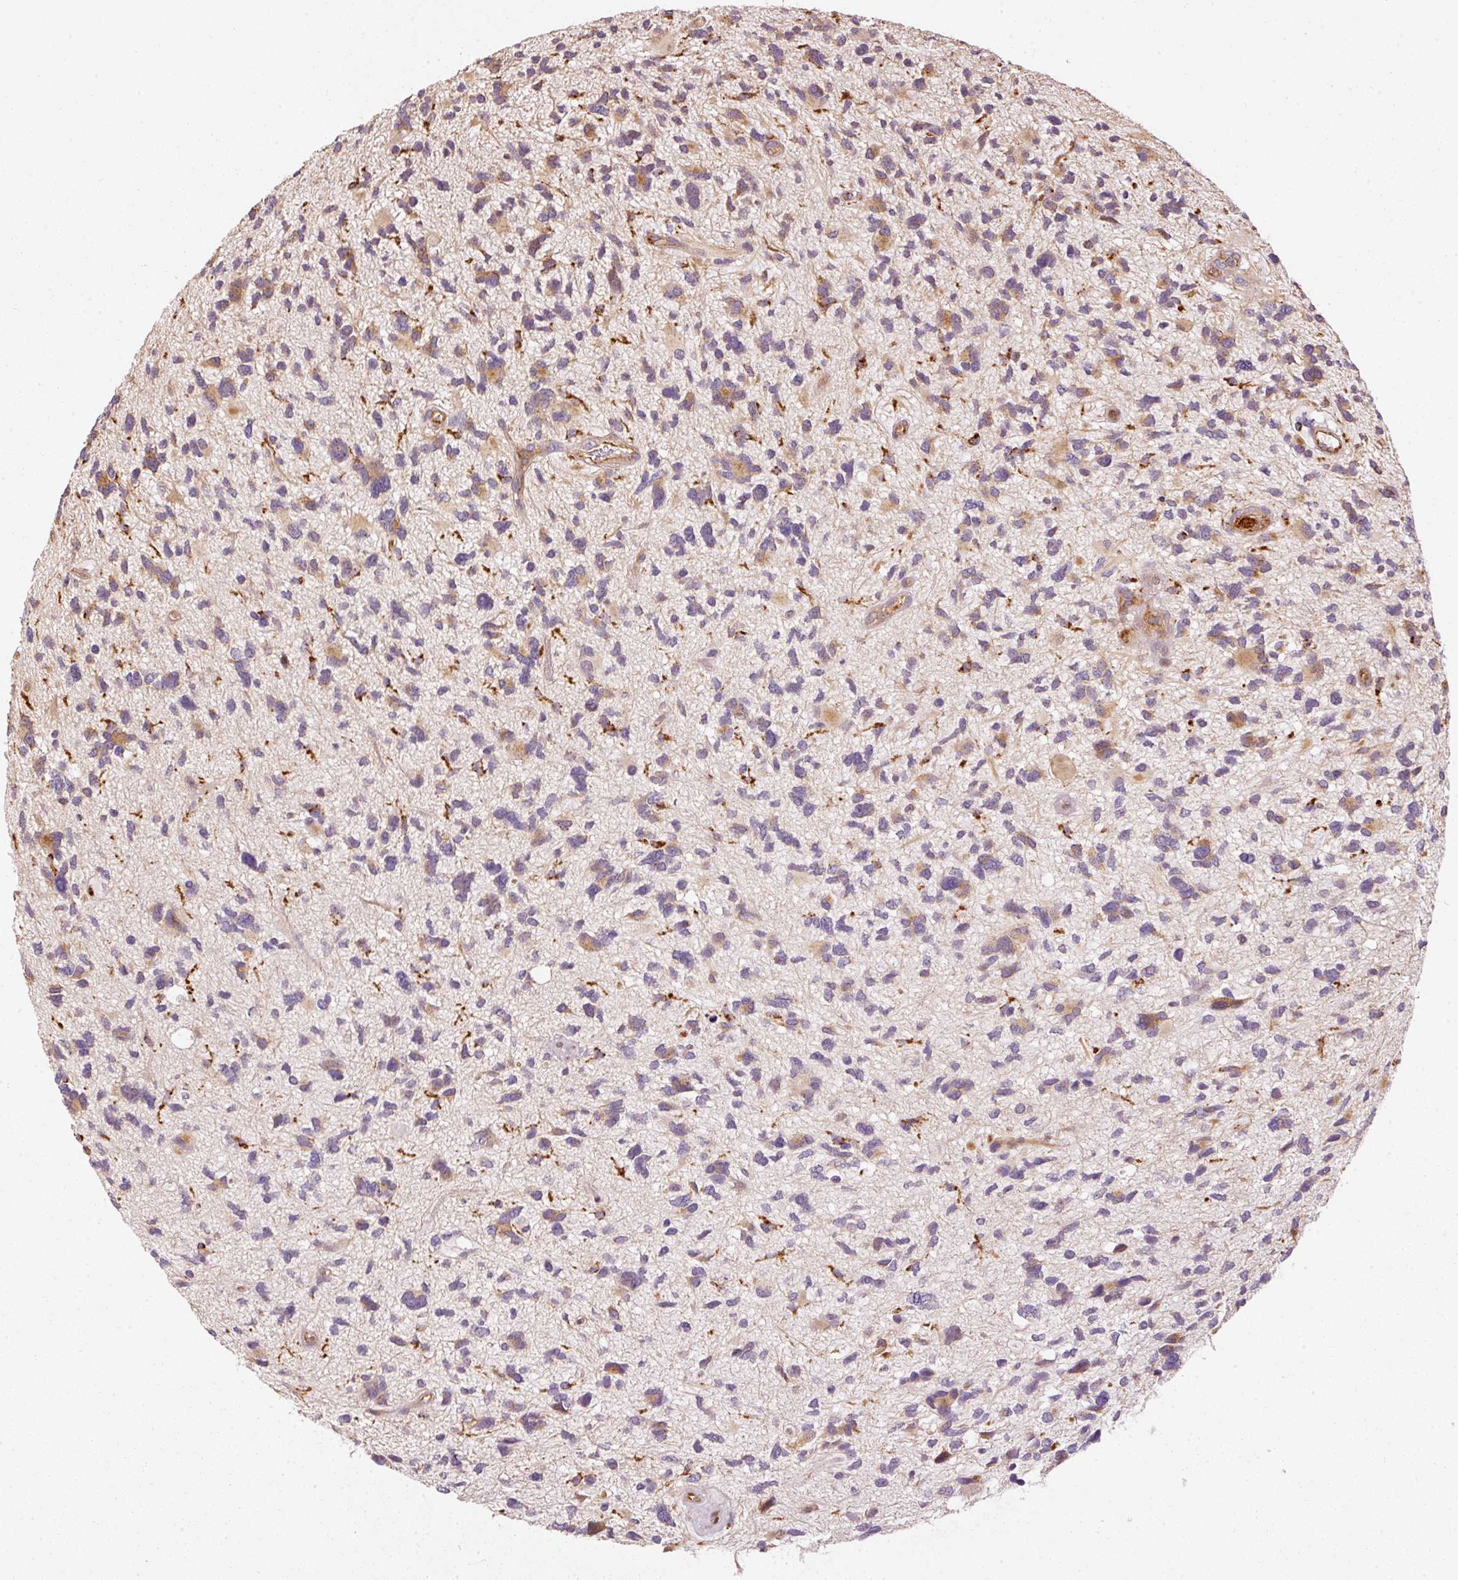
{"staining": {"intensity": "moderate", "quantity": "25%-75%", "location": "cytoplasmic/membranous"}, "tissue": "glioma", "cell_type": "Tumor cells", "image_type": "cancer", "snomed": [{"axis": "morphology", "description": "Glioma, malignant, High grade"}, {"axis": "topography", "description": "Brain"}], "caption": "The image demonstrates immunohistochemical staining of glioma. There is moderate cytoplasmic/membranous expression is appreciated in about 25%-75% of tumor cells. The protein is stained brown, and the nuclei are stained in blue (DAB (3,3'-diaminobenzidine) IHC with brightfield microscopy, high magnification).", "gene": "MTHFD1L", "patient": {"sex": "female", "age": 11}}